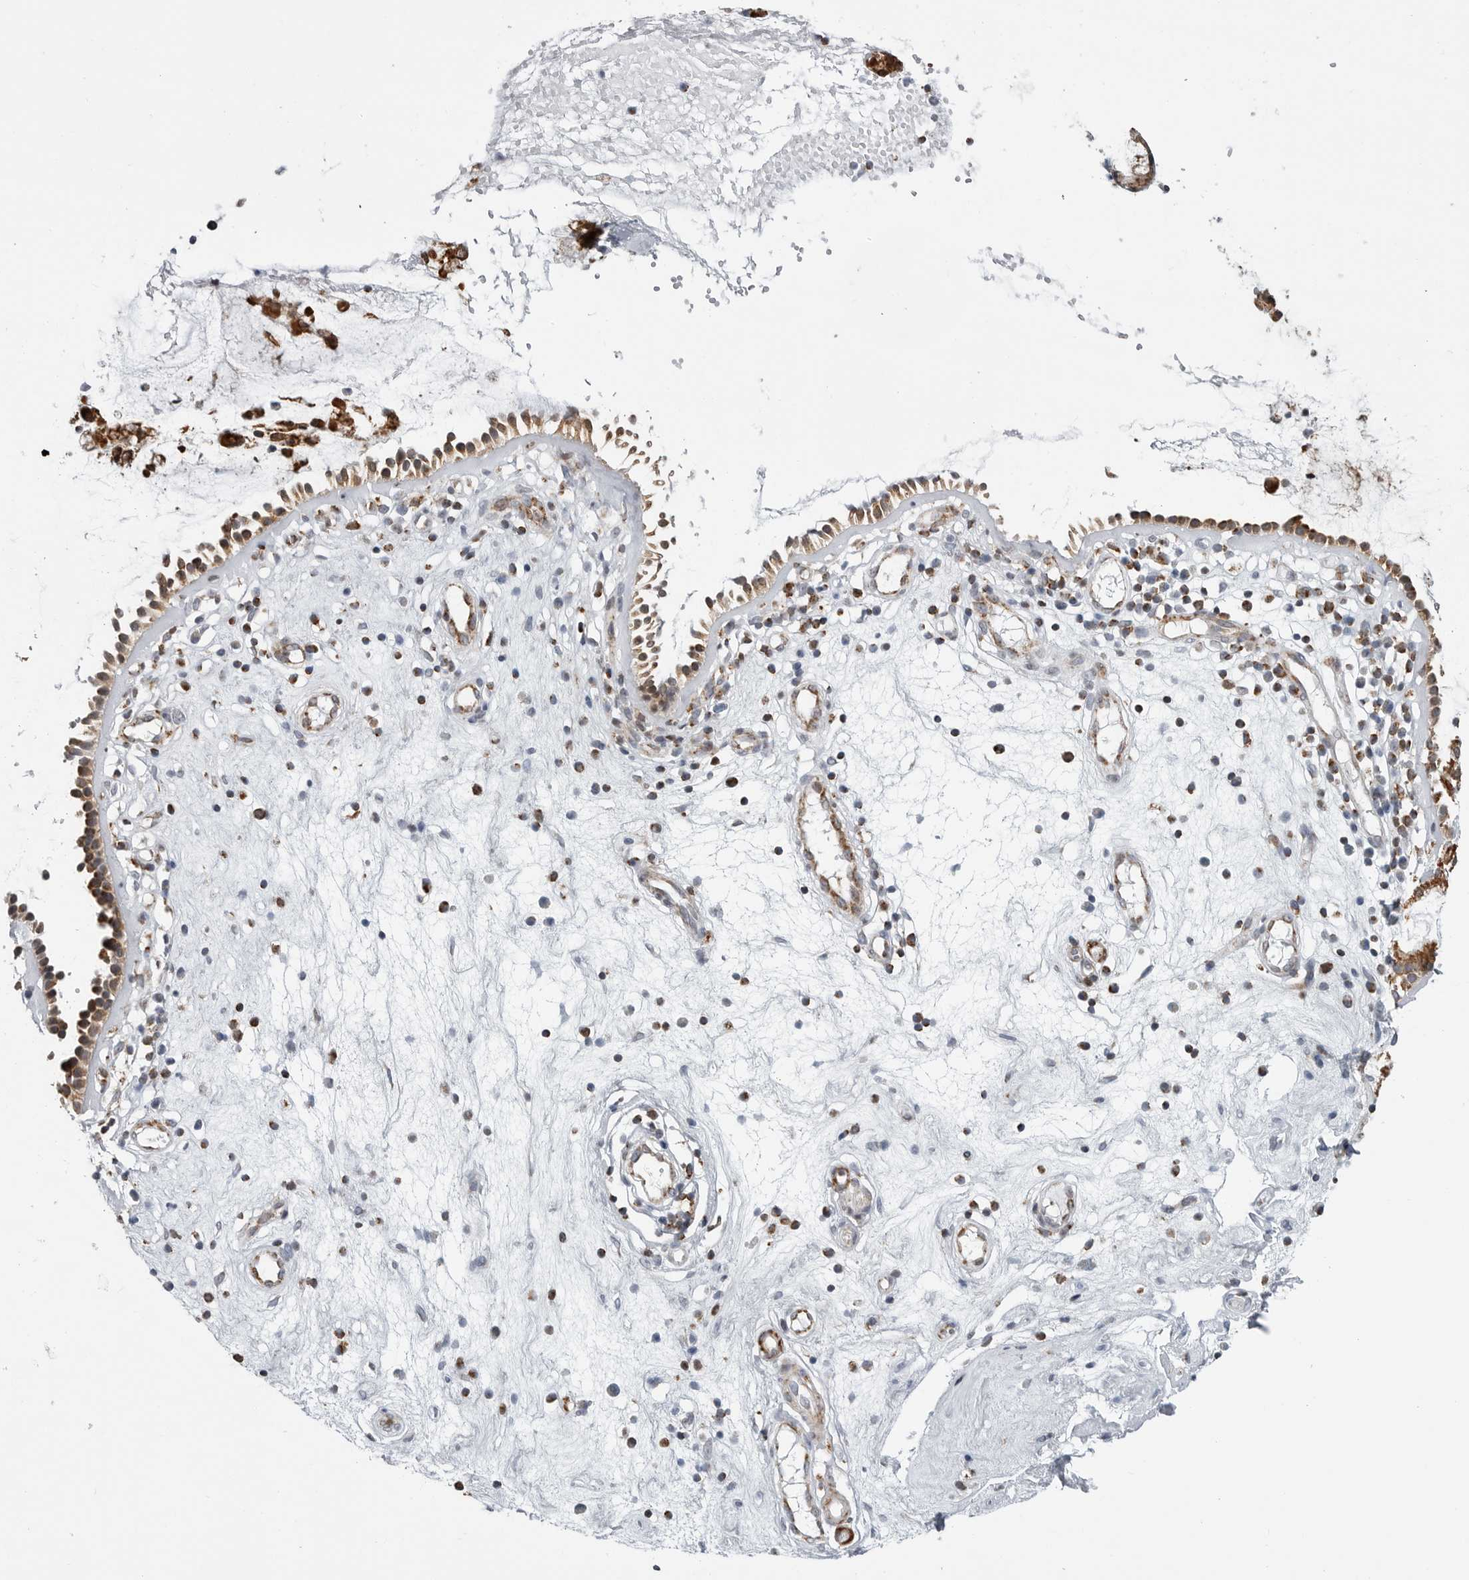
{"staining": {"intensity": "strong", "quantity": ">75%", "location": "cytoplasmic/membranous"}, "tissue": "nasopharynx", "cell_type": "Respiratory epithelial cells", "image_type": "normal", "snomed": [{"axis": "morphology", "description": "Normal tissue, NOS"}, {"axis": "topography", "description": "Nasopharynx"}], "caption": "This image reveals IHC staining of benign nasopharynx, with high strong cytoplasmic/membranous staining in about >75% of respiratory epithelial cells.", "gene": "COX5A", "patient": {"sex": "female", "age": 39}}